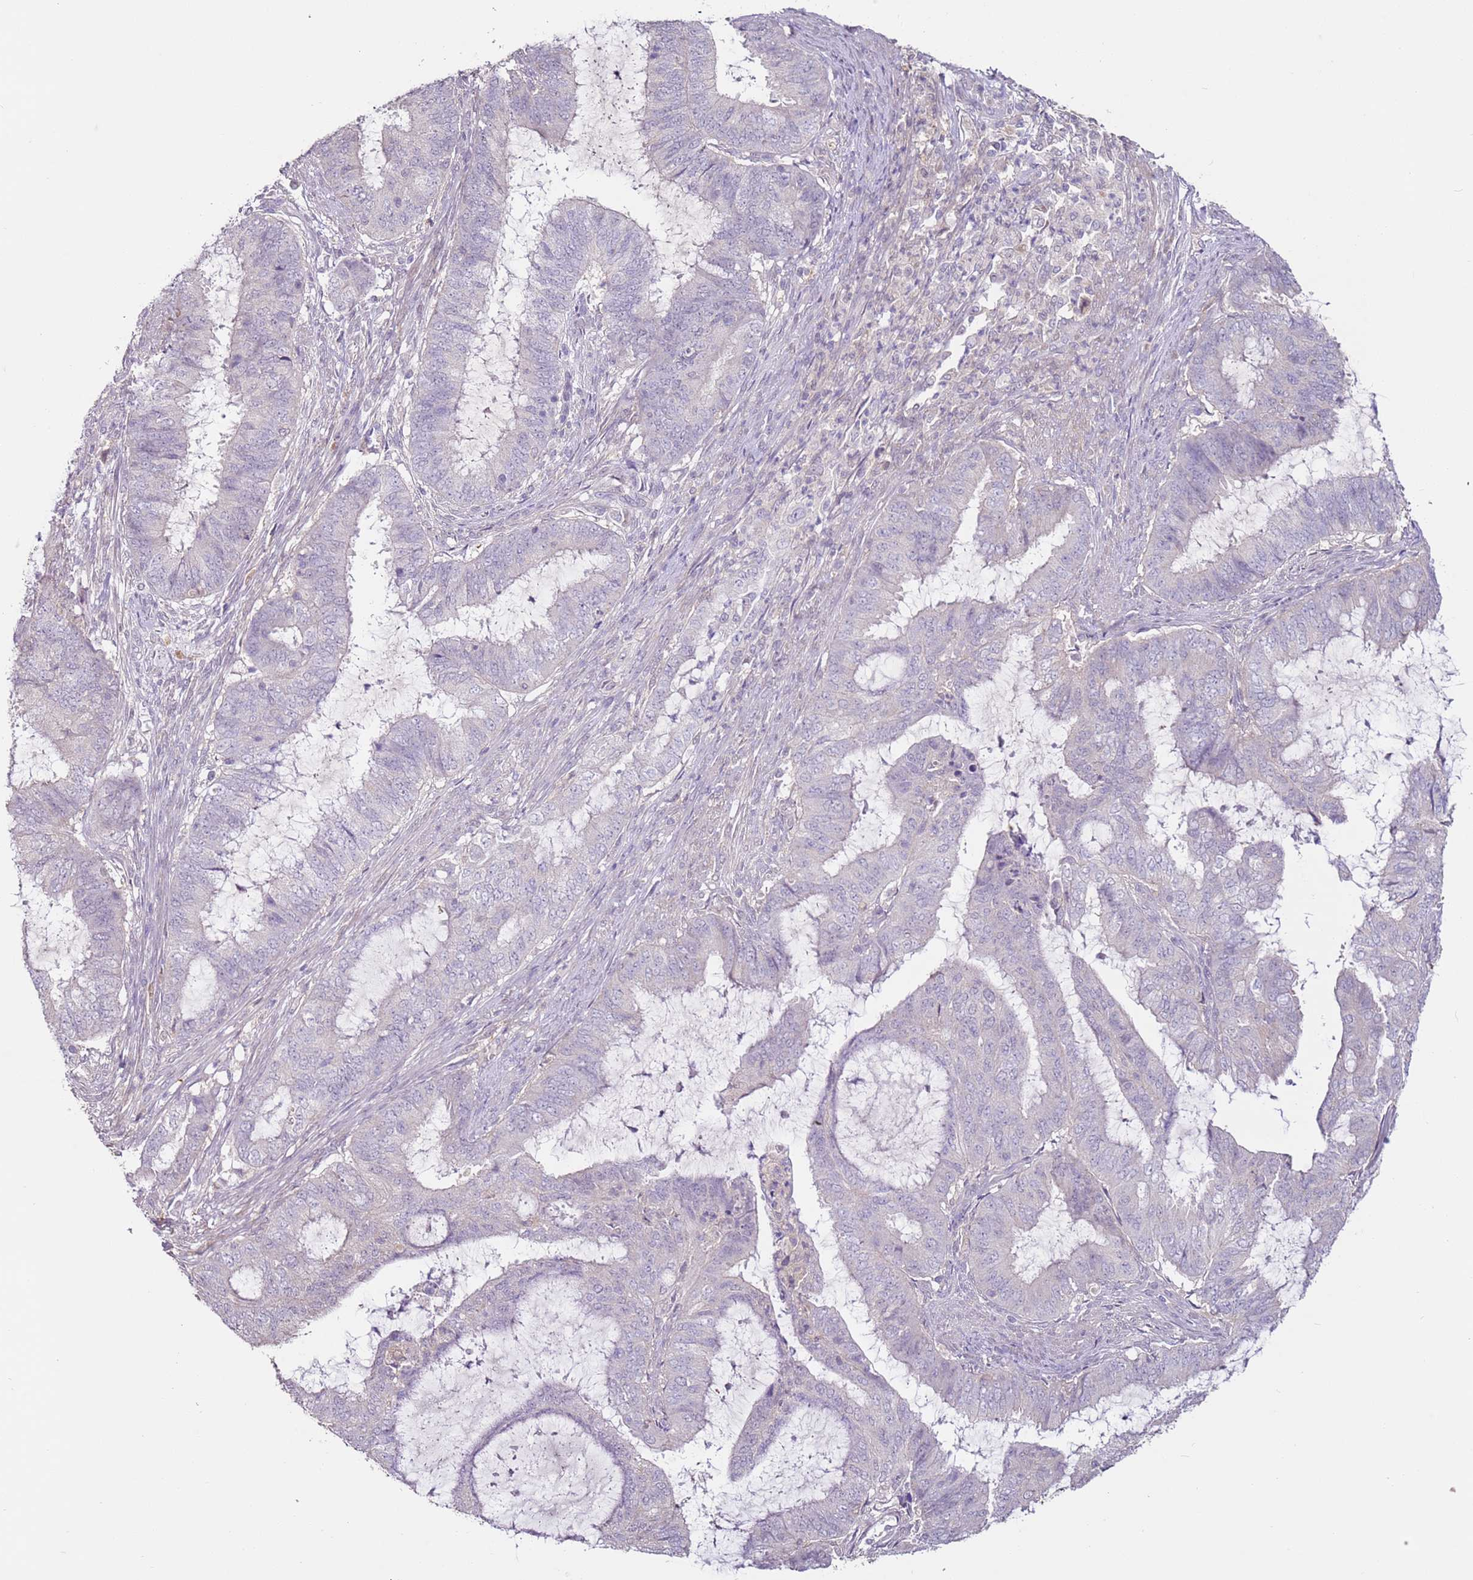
{"staining": {"intensity": "negative", "quantity": "none", "location": "none"}, "tissue": "endometrial cancer", "cell_type": "Tumor cells", "image_type": "cancer", "snomed": [{"axis": "morphology", "description": "Adenocarcinoma, NOS"}, {"axis": "topography", "description": "Endometrium"}], "caption": "Immunohistochemistry of human adenocarcinoma (endometrial) reveals no staining in tumor cells.", "gene": "MDH1", "patient": {"sex": "female", "age": 51}}